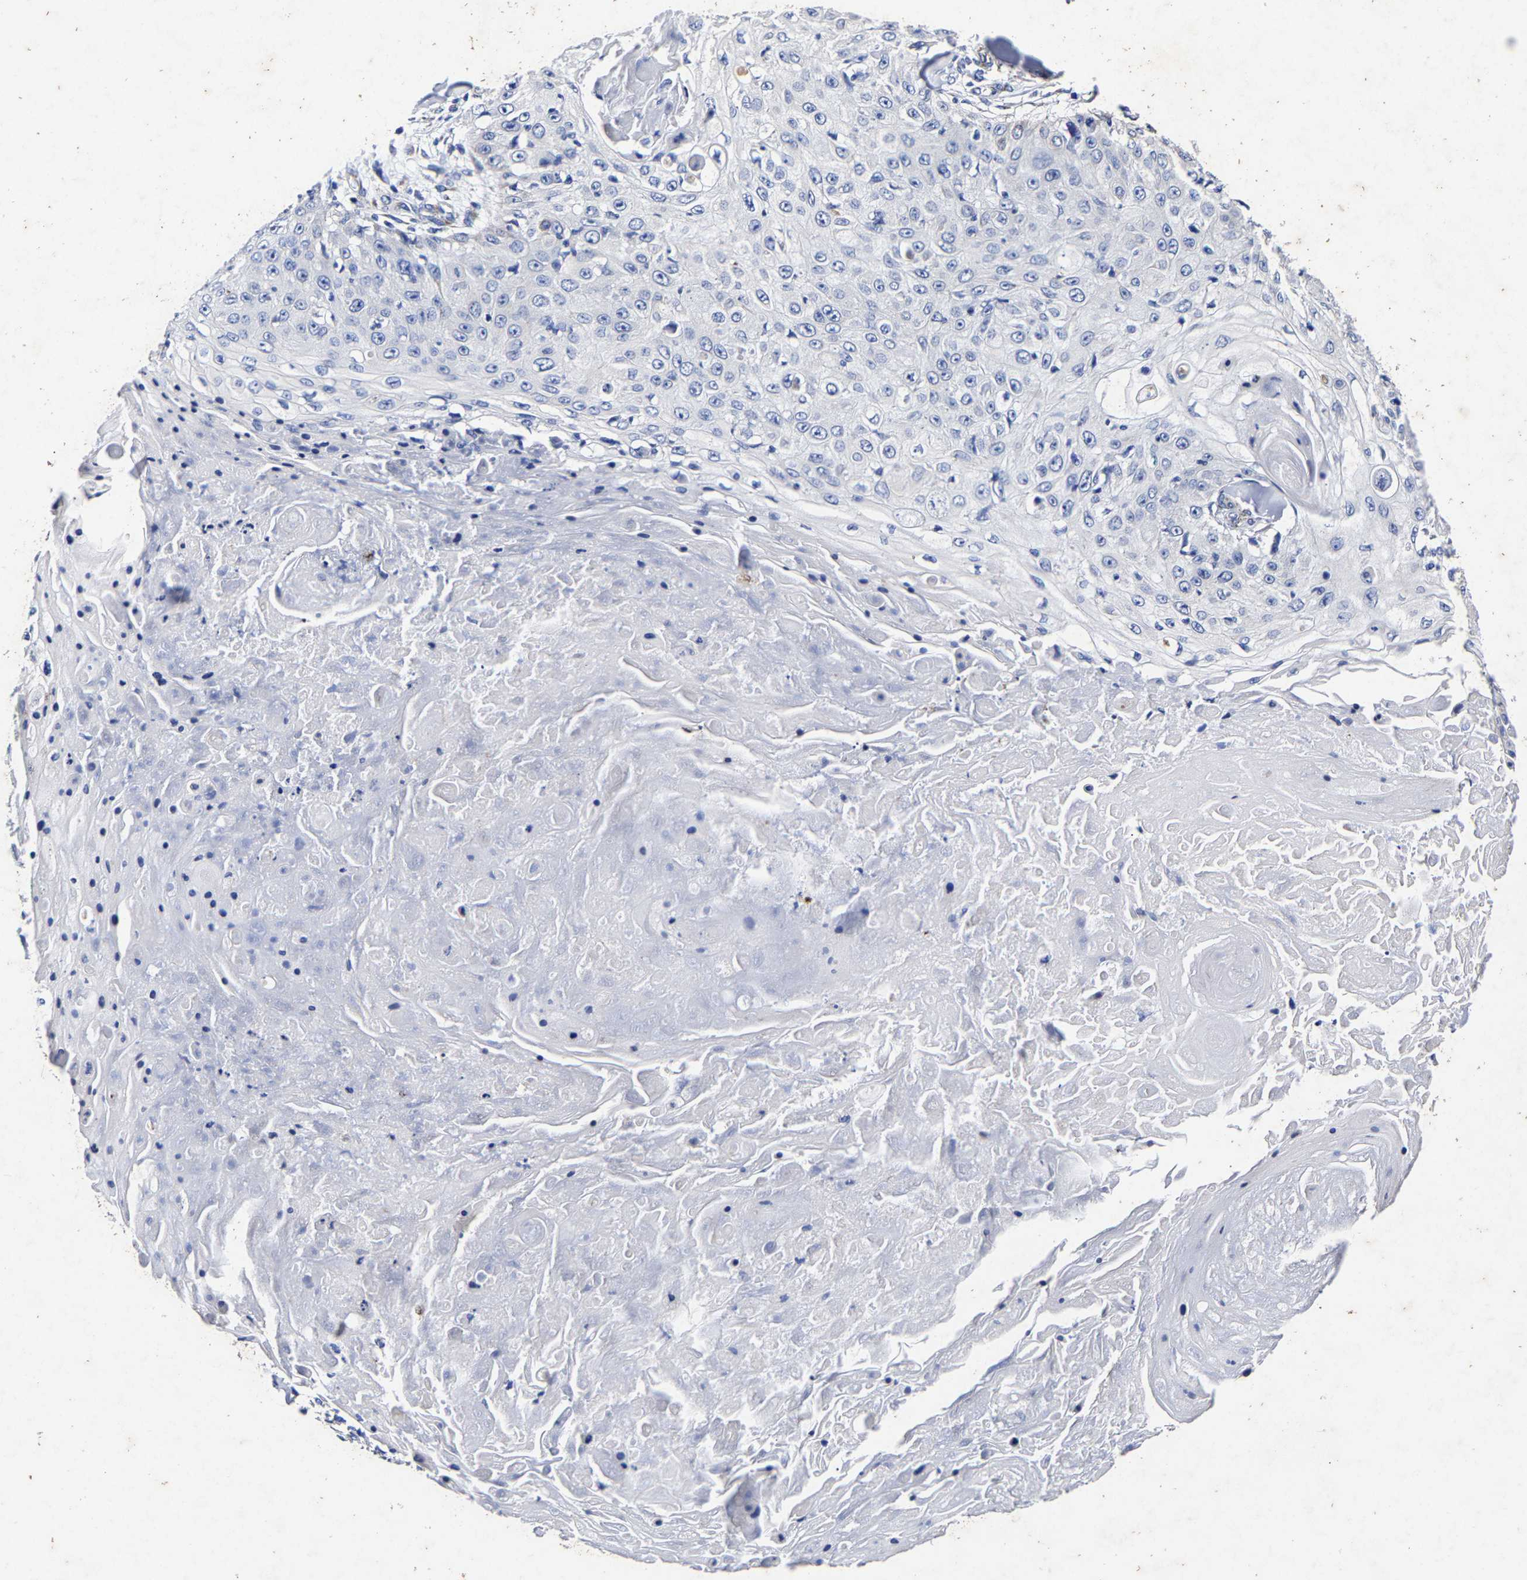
{"staining": {"intensity": "negative", "quantity": "none", "location": "none"}, "tissue": "skin cancer", "cell_type": "Tumor cells", "image_type": "cancer", "snomed": [{"axis": "morphology", "description": "Squamous cell carcinoma, NOS"}, {"axis": "topography", "description": "Skin"}], "caption": "Histopathology image shows no significant protein positivity in tumor cells of skin squamous cell carcinoma. (Brightfield microscopy of DAB IHC at high magnification).", "gene": "AASS", "patient": {"sex": "male", "age": 86}}